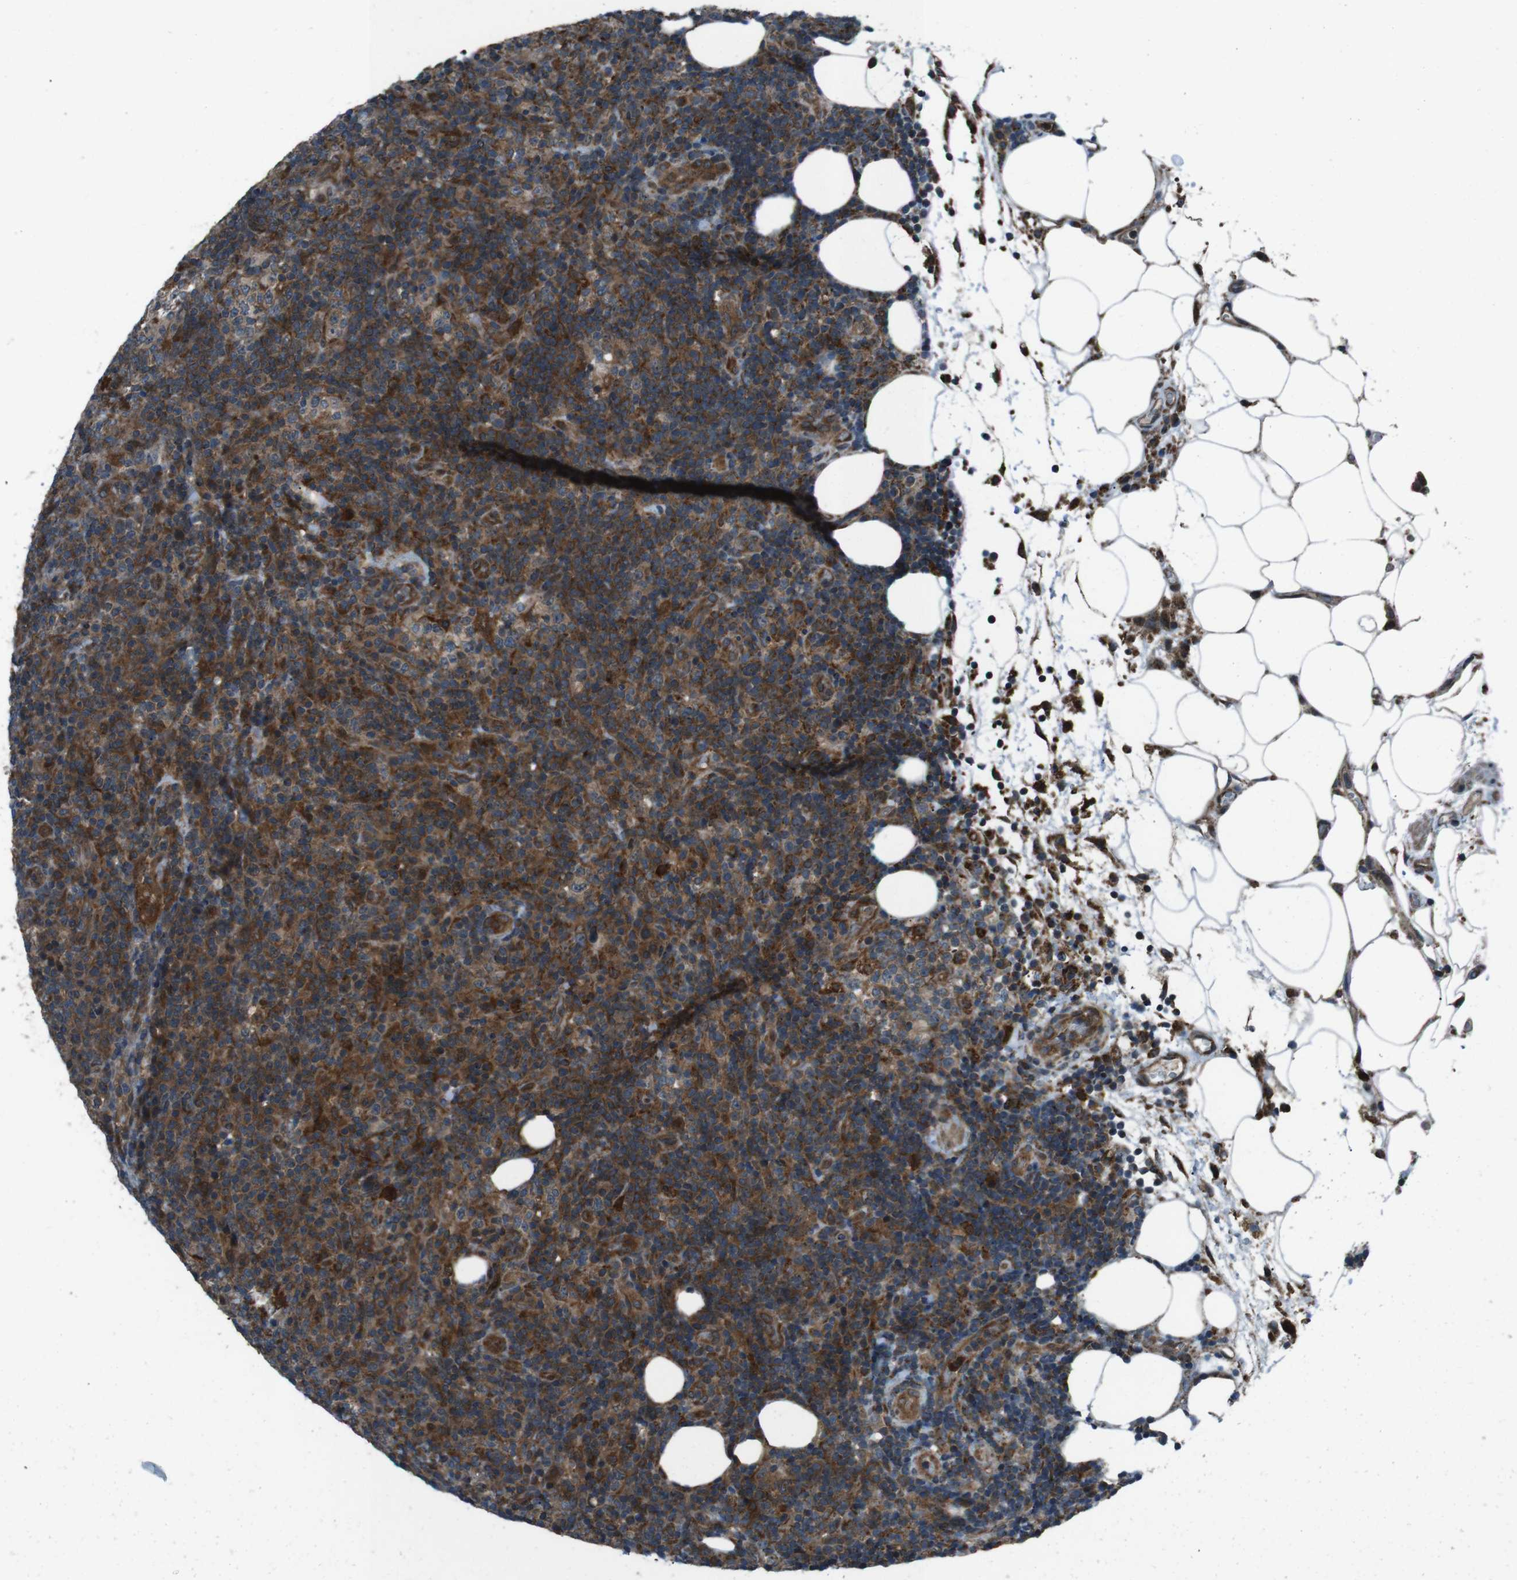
{"staining": {"intensity": "strong", "quantity": "25%-75%", "location": "cytoplasmic/membranous"}, "tissue": "lymphoma", "cell_type": "Tumor cells", "image_type": "cancer", "snomed": [{"axis": "morphology", "description": "Malignant lymphoma, non-Hodgkin's type, High grade"}, {"axis": "topography", "description": "Lymph node"}], "caption": "A high-resolution histopathology image shows IHC staining of malignant lymphoma, non-Hodgkin's type (high-grade), which shows strong cytoplasmic/membranous staining in about 25%-75% of tumor cells.", "gene": "SLC27A4", "patient": {"sex": "female", "age": 76}}